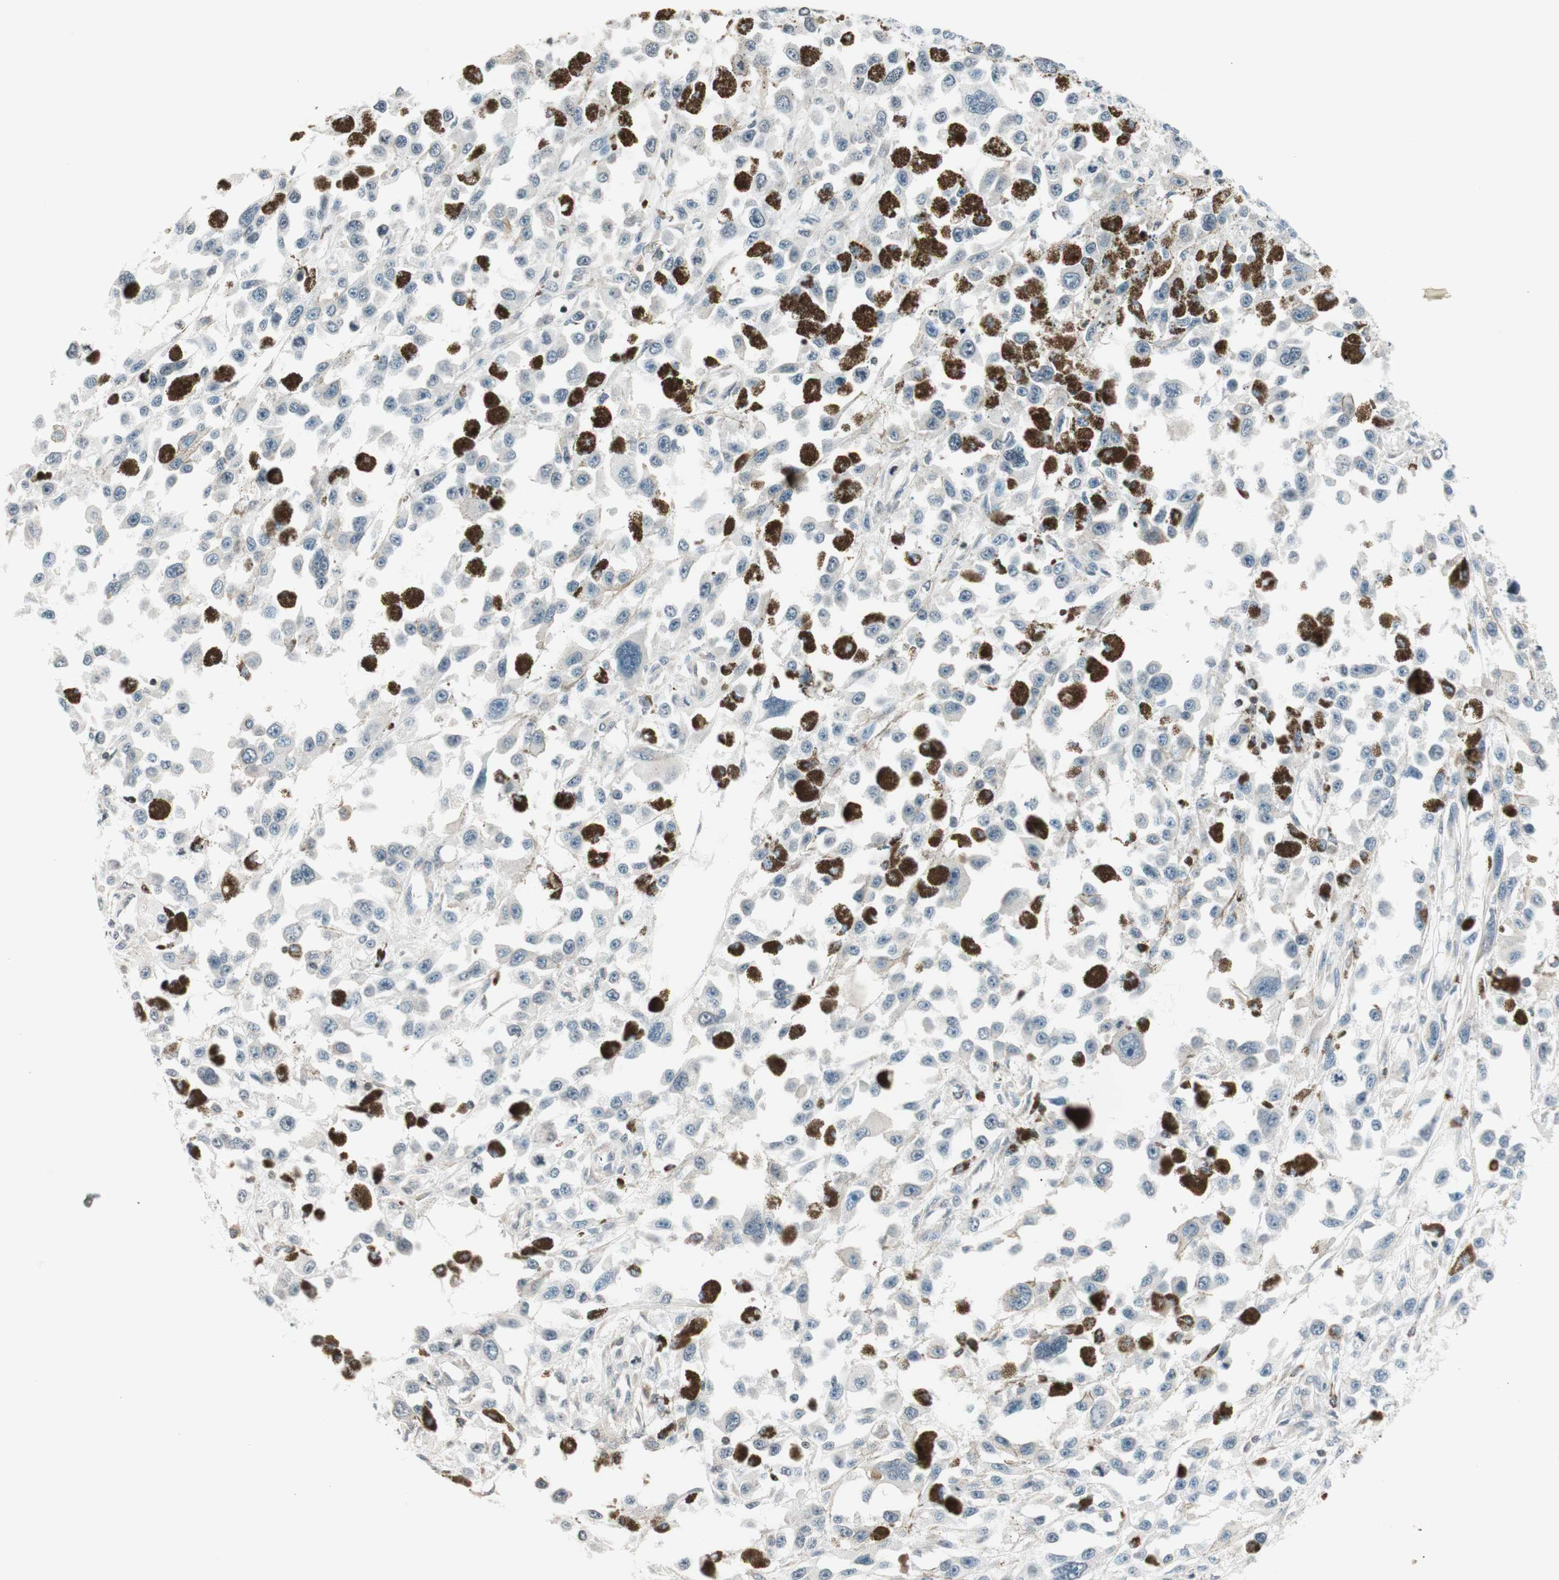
{"staining": {"intensity": "negative", "quantity": "none", "location": "none"}, "tissue": "melanoma", "cell_type": "Tumor cells", "image_type": "cancer", "snomed": [{"axis": "morphology", "description": "Malignant melanoma, Metastatic site"}, {"axis": "topography", "description": "Lymph node"}], "caption": "A high-resolution photomicrograph shows IHC staining of melanoma, which shows no significant expression in tumor cells.", "gene": "WIPF1", "patient": {"sex": "male", "age": 59}}